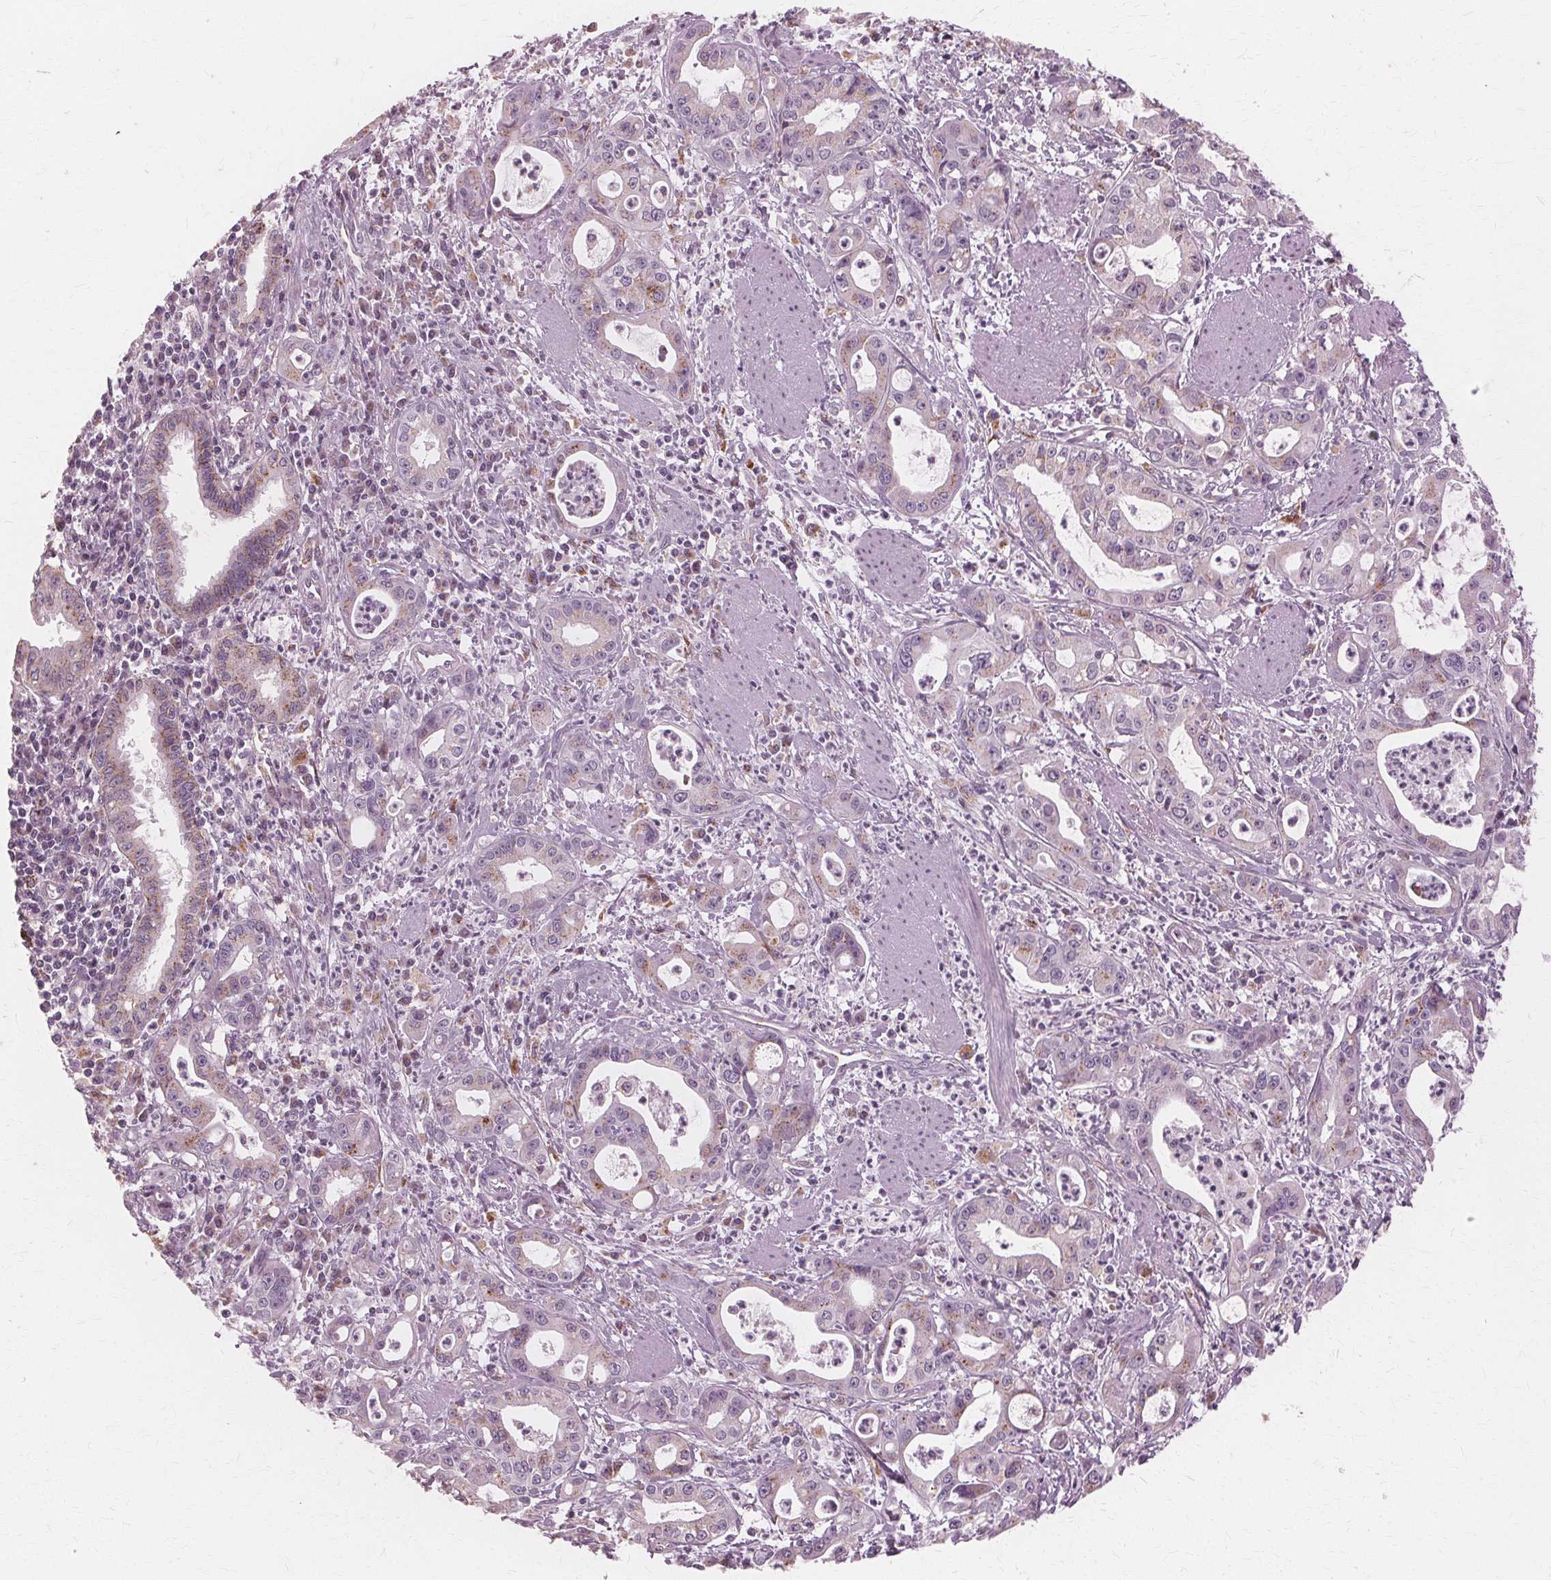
{"staining": {"intensity": "weak", "quantity": "25%-75%", "location": "cytoplasmic/membranous"}, "tissue": "pancreatic cancer", "cell_type": "Tumor cells", "image_type": "cancer", "snomed": [{"axis": "morphology", "description": "Adenocarcinoma, NOS"}, {"axis": "topography", "description": "Pancreas"}], "caption": "The histopathology image shows staining of pancreatic cancer, revealing weak cytoplasmic/membranous protein expression (brown color) within tumor cells.", "gene": "DNASE2", "patient": {"sex": "male", "age": 72}}